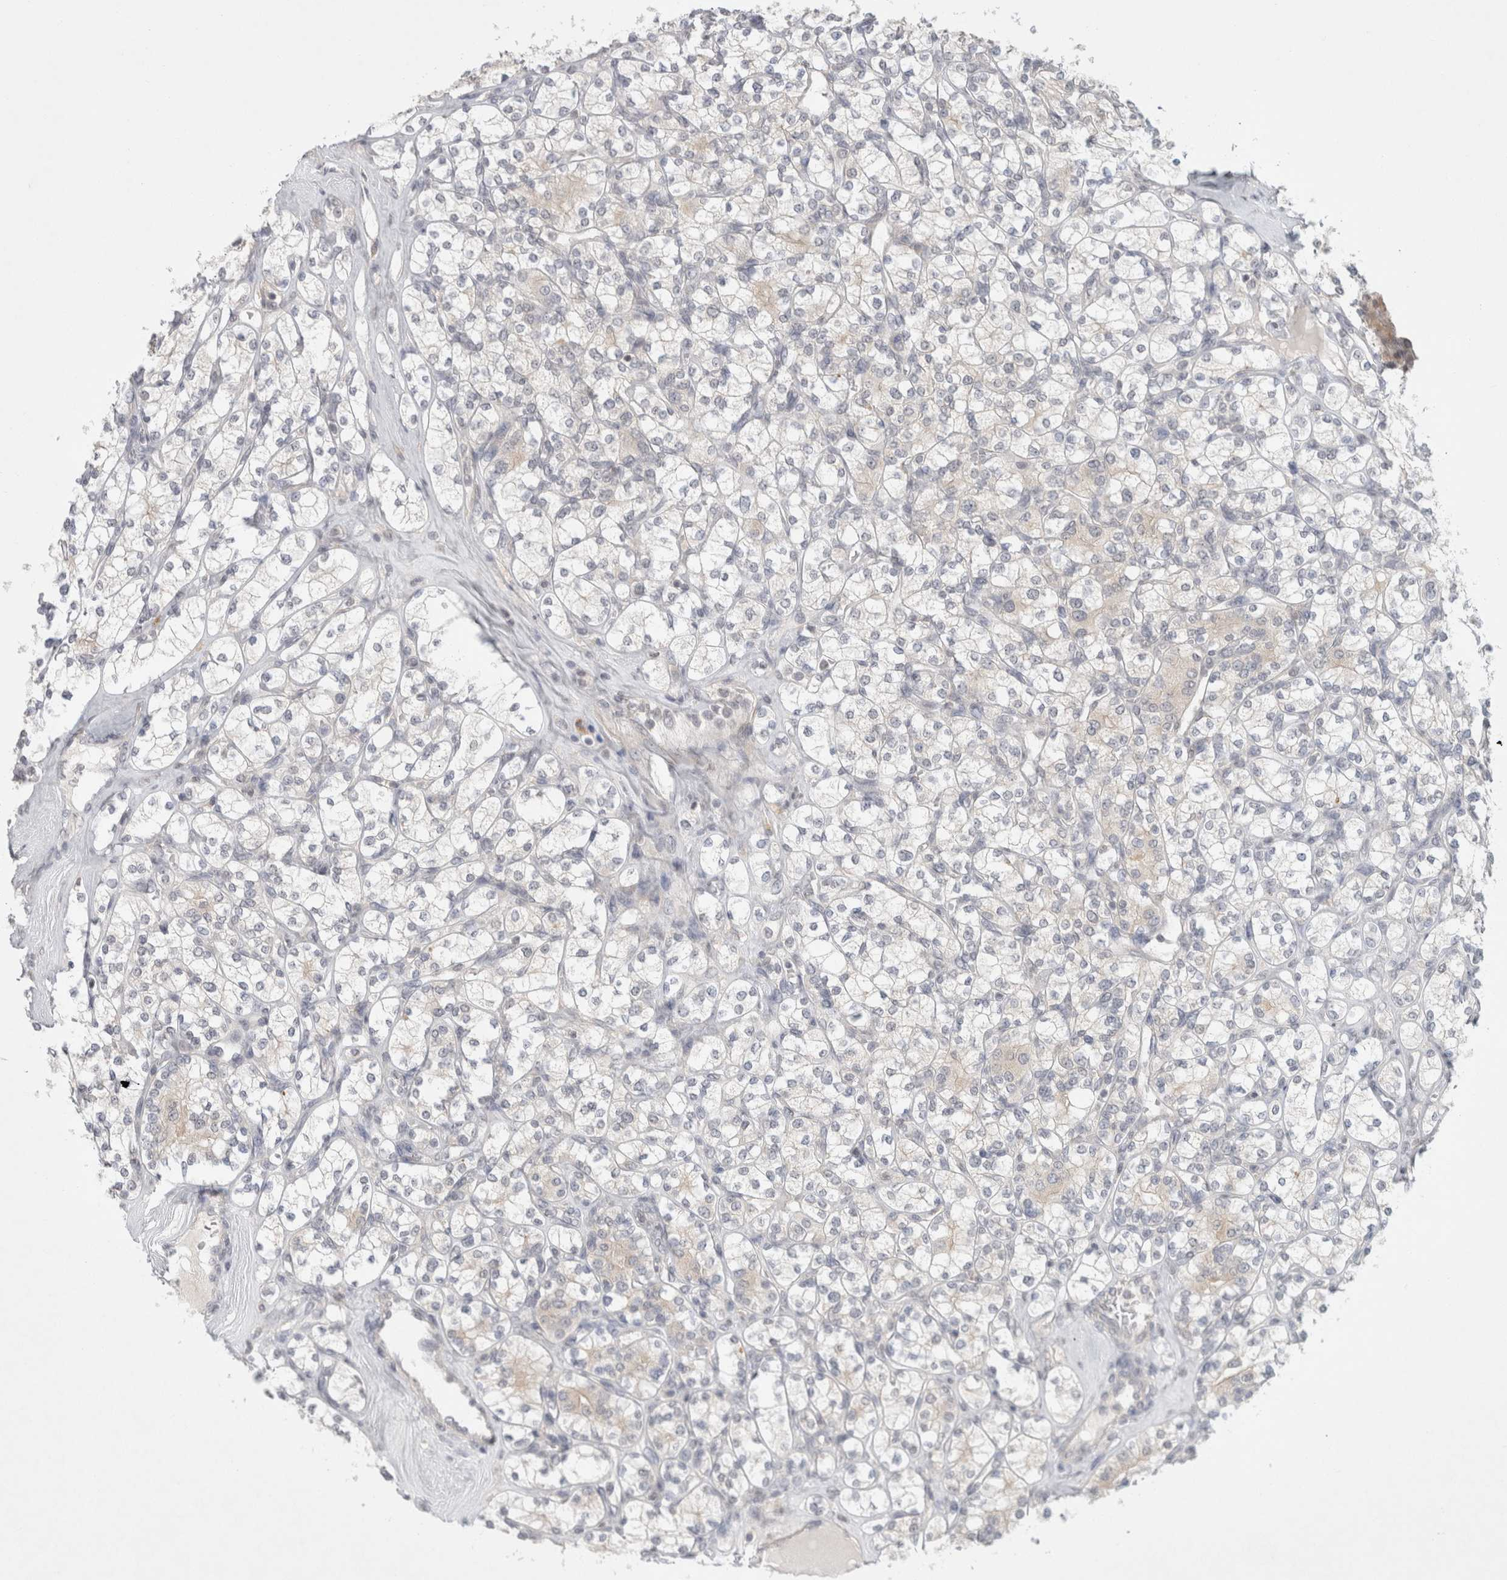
{"staining": {"intensity": "negative", "quantity": "none", "location": "none"}, "tissue": "renal cancer", "cell_type": "Tumor cells", "image_type": "cancer", "snomed": [{"axis": "morphology", "description": "Adenocarcinoma, NOS"}, {"axis": "topography", "description": "Kidney"}], "caption": "Tumor cells show no significant protein expression in renal cancer.", "gene": "FBXO42", "patient": {"sex": "male", "age": 77}}